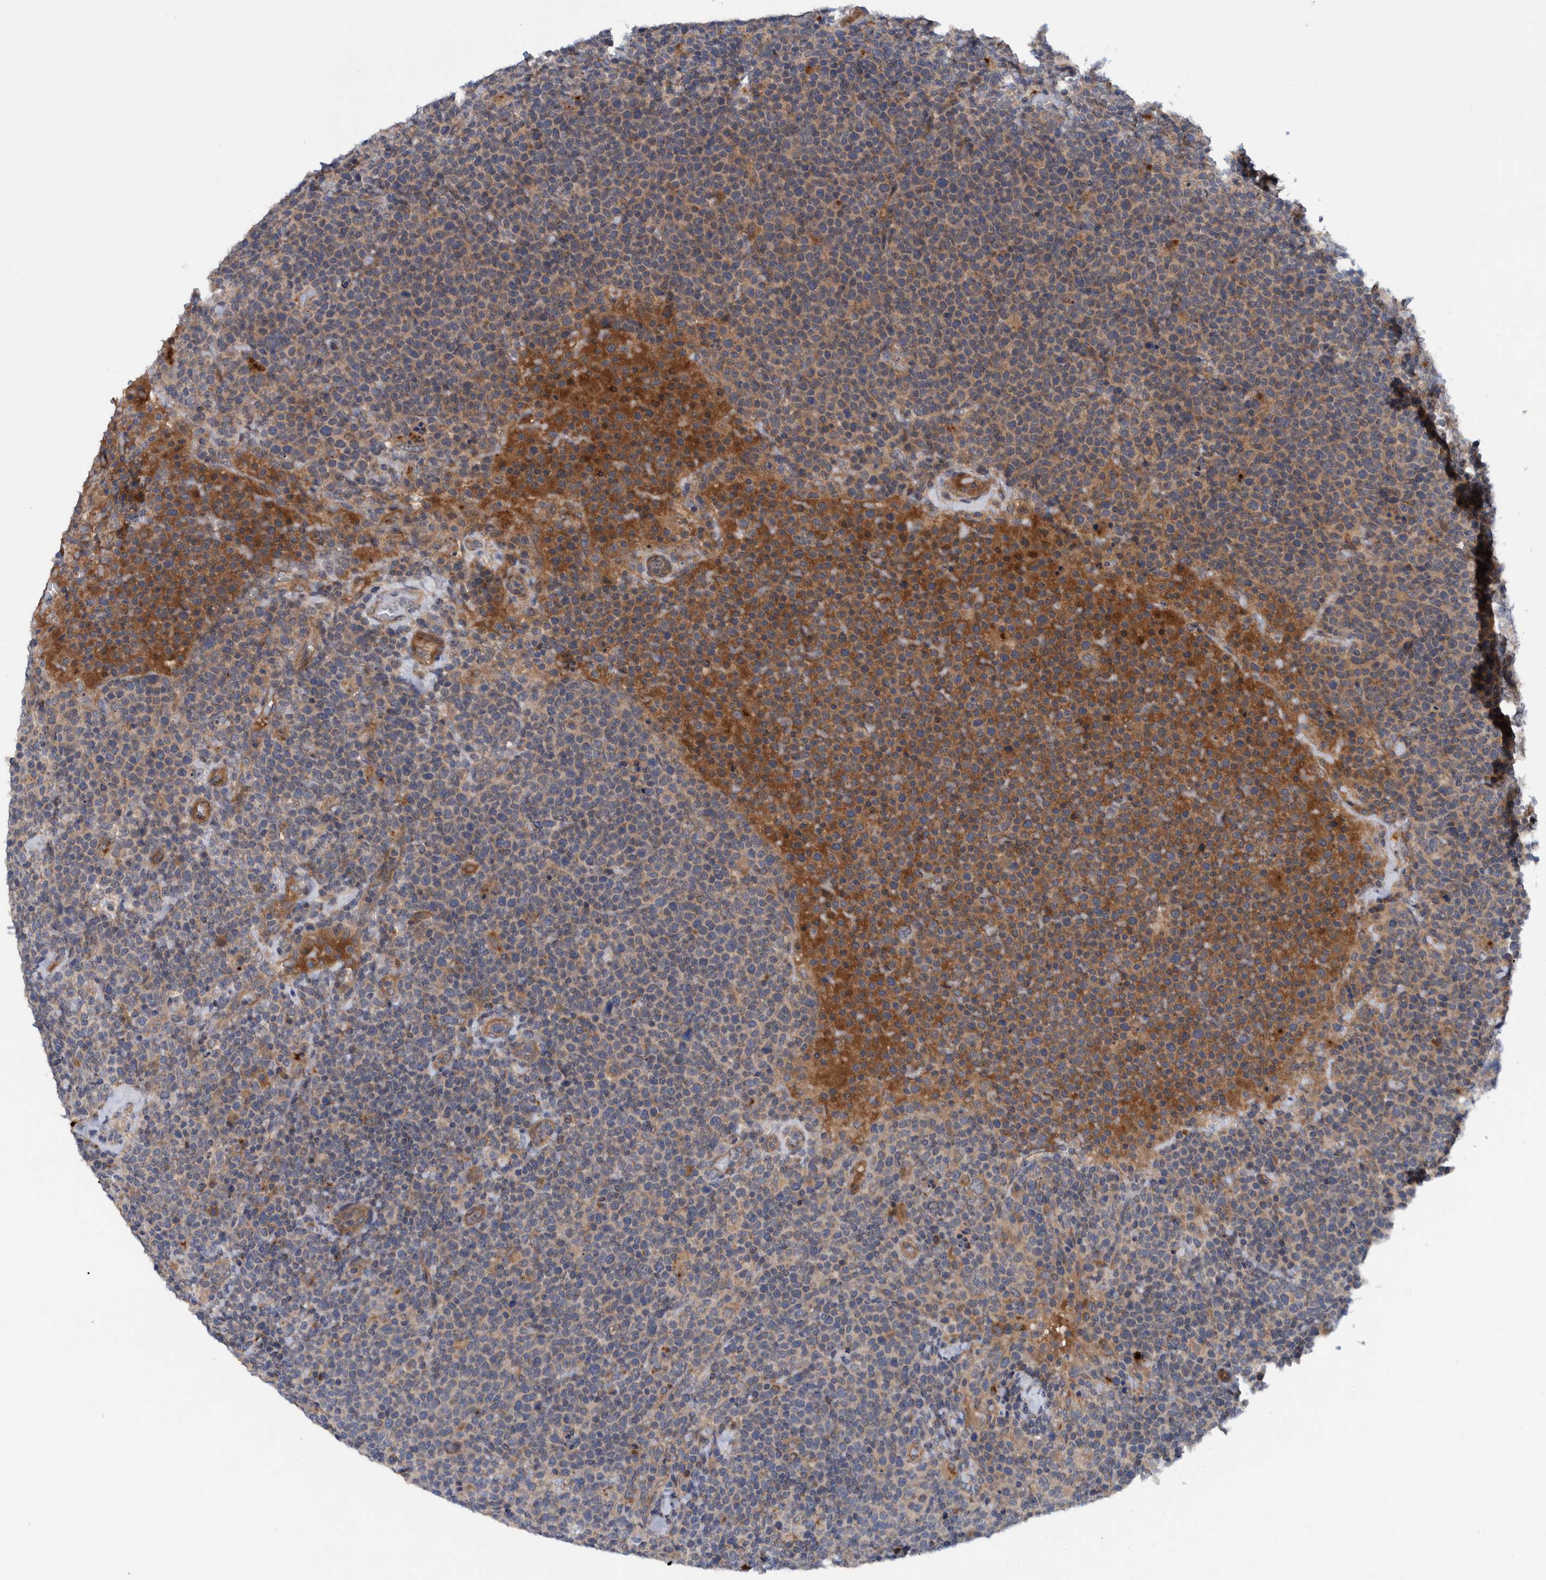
{"staining": {"intensity": "weak", "quantity": "<25%", "location": "cytoplasmic/membranous"}, "tissue": "lymphoma", "cell_type": "Tumor cells", "image_type": "cancer", "snomed": [{"axis": "morphology", "description": "Malignant lymphoma, non-Hodgkin's type, High grade"}, {"axis": "topography", "description": "Lymph node"}], "caption": "Immunohistochemical staining of lymphoma exhibits no significant expression in tumor cells.", "gene": "ITIH3", "patient": {"sex": "male", "age": 61}}